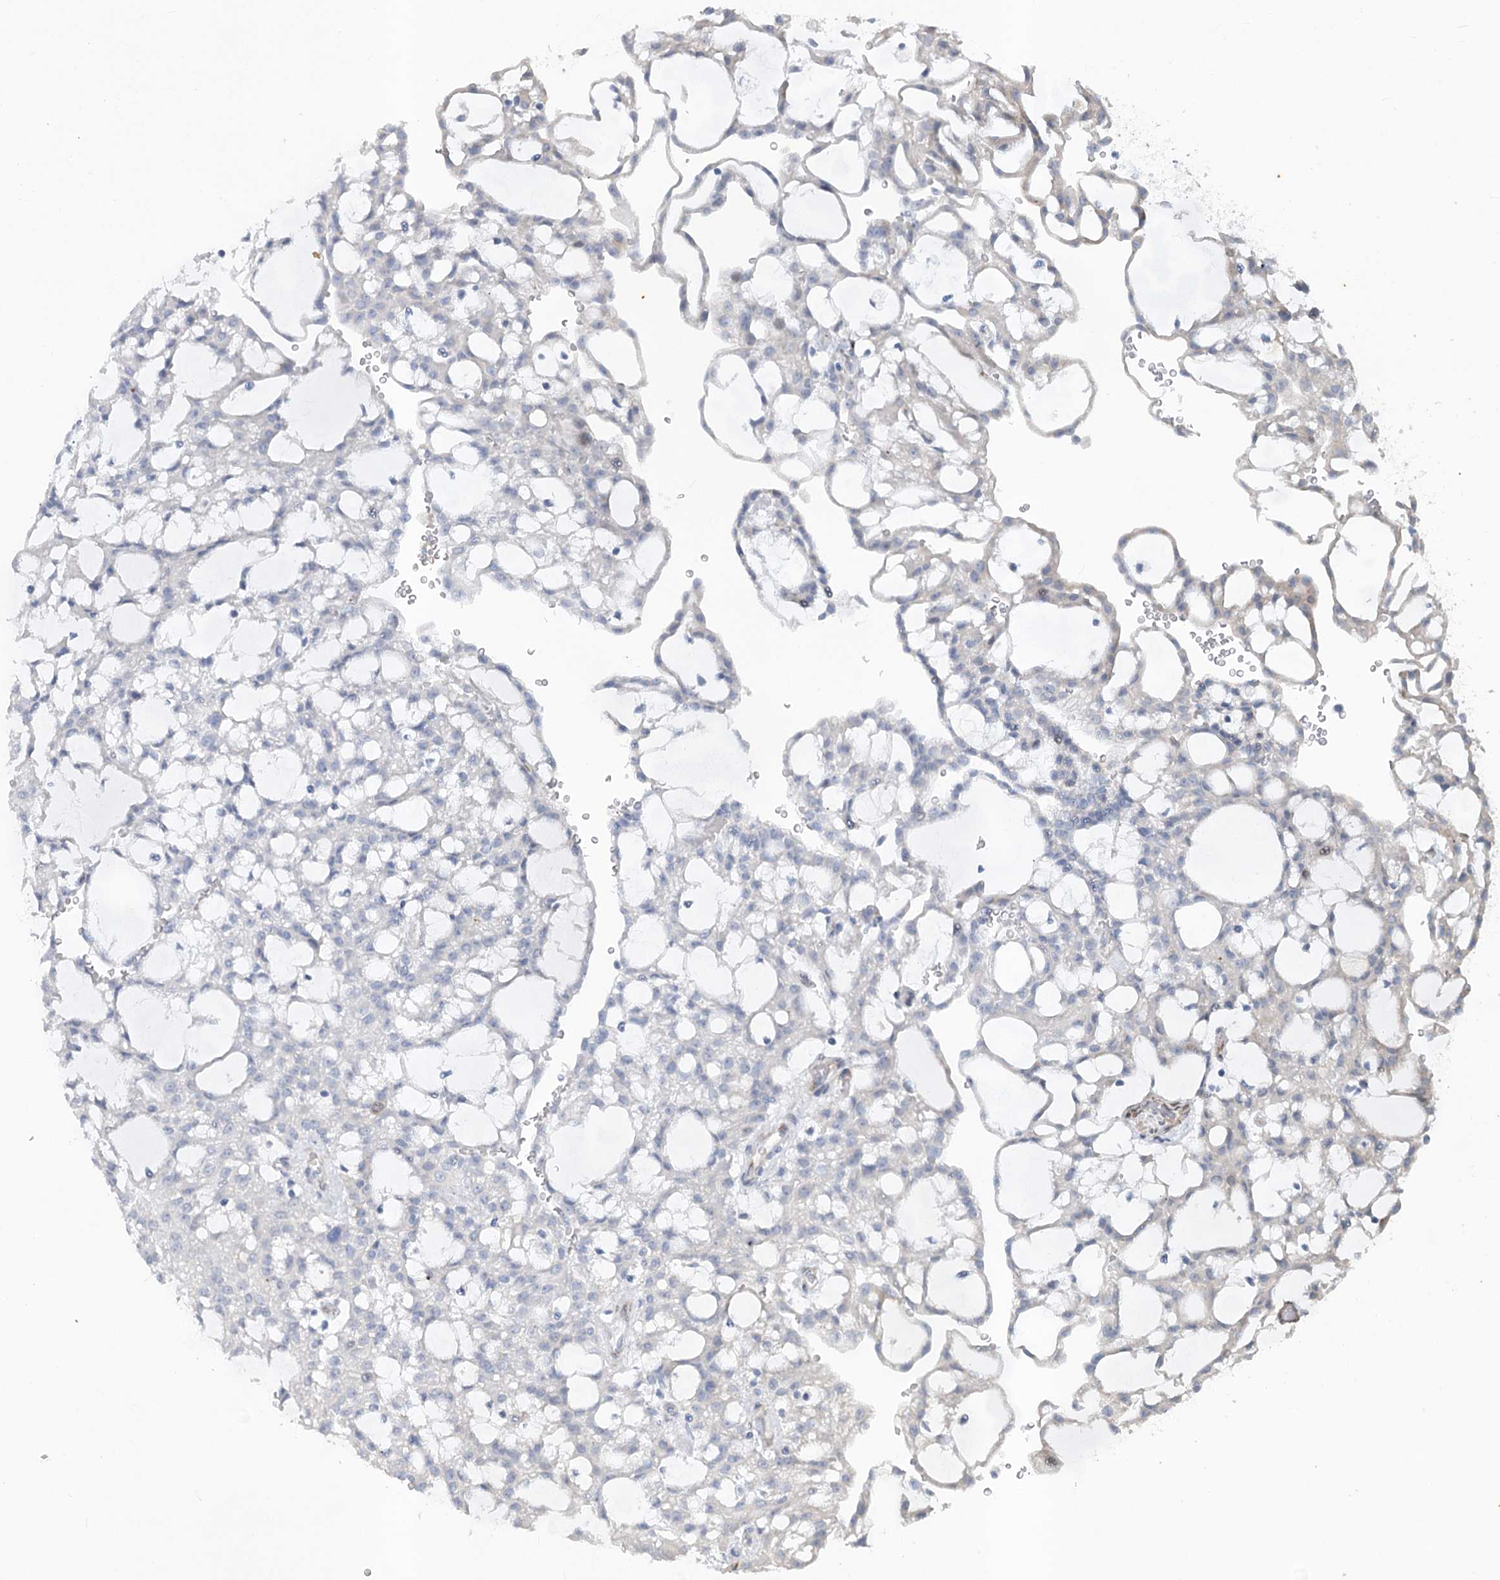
{"staining": {"intensity": "negative", "quantity": "none", "location": "none"}, "tissue": "renal cancer", "cell_type": "Tumor cells", "image_type": "cancer", "snomed": [{"axis": "morphology", "description": "Adenocarcinoma, NOS"}, {"axis": "topography", "description": "Kidney"}], "caption": "Renal adenocarcinoma was stained to show a protein in brown. There is no significant positivity in tumor cells.", "gene": "ABITRAM", "patient": {"sex": "male", "age": 63}}